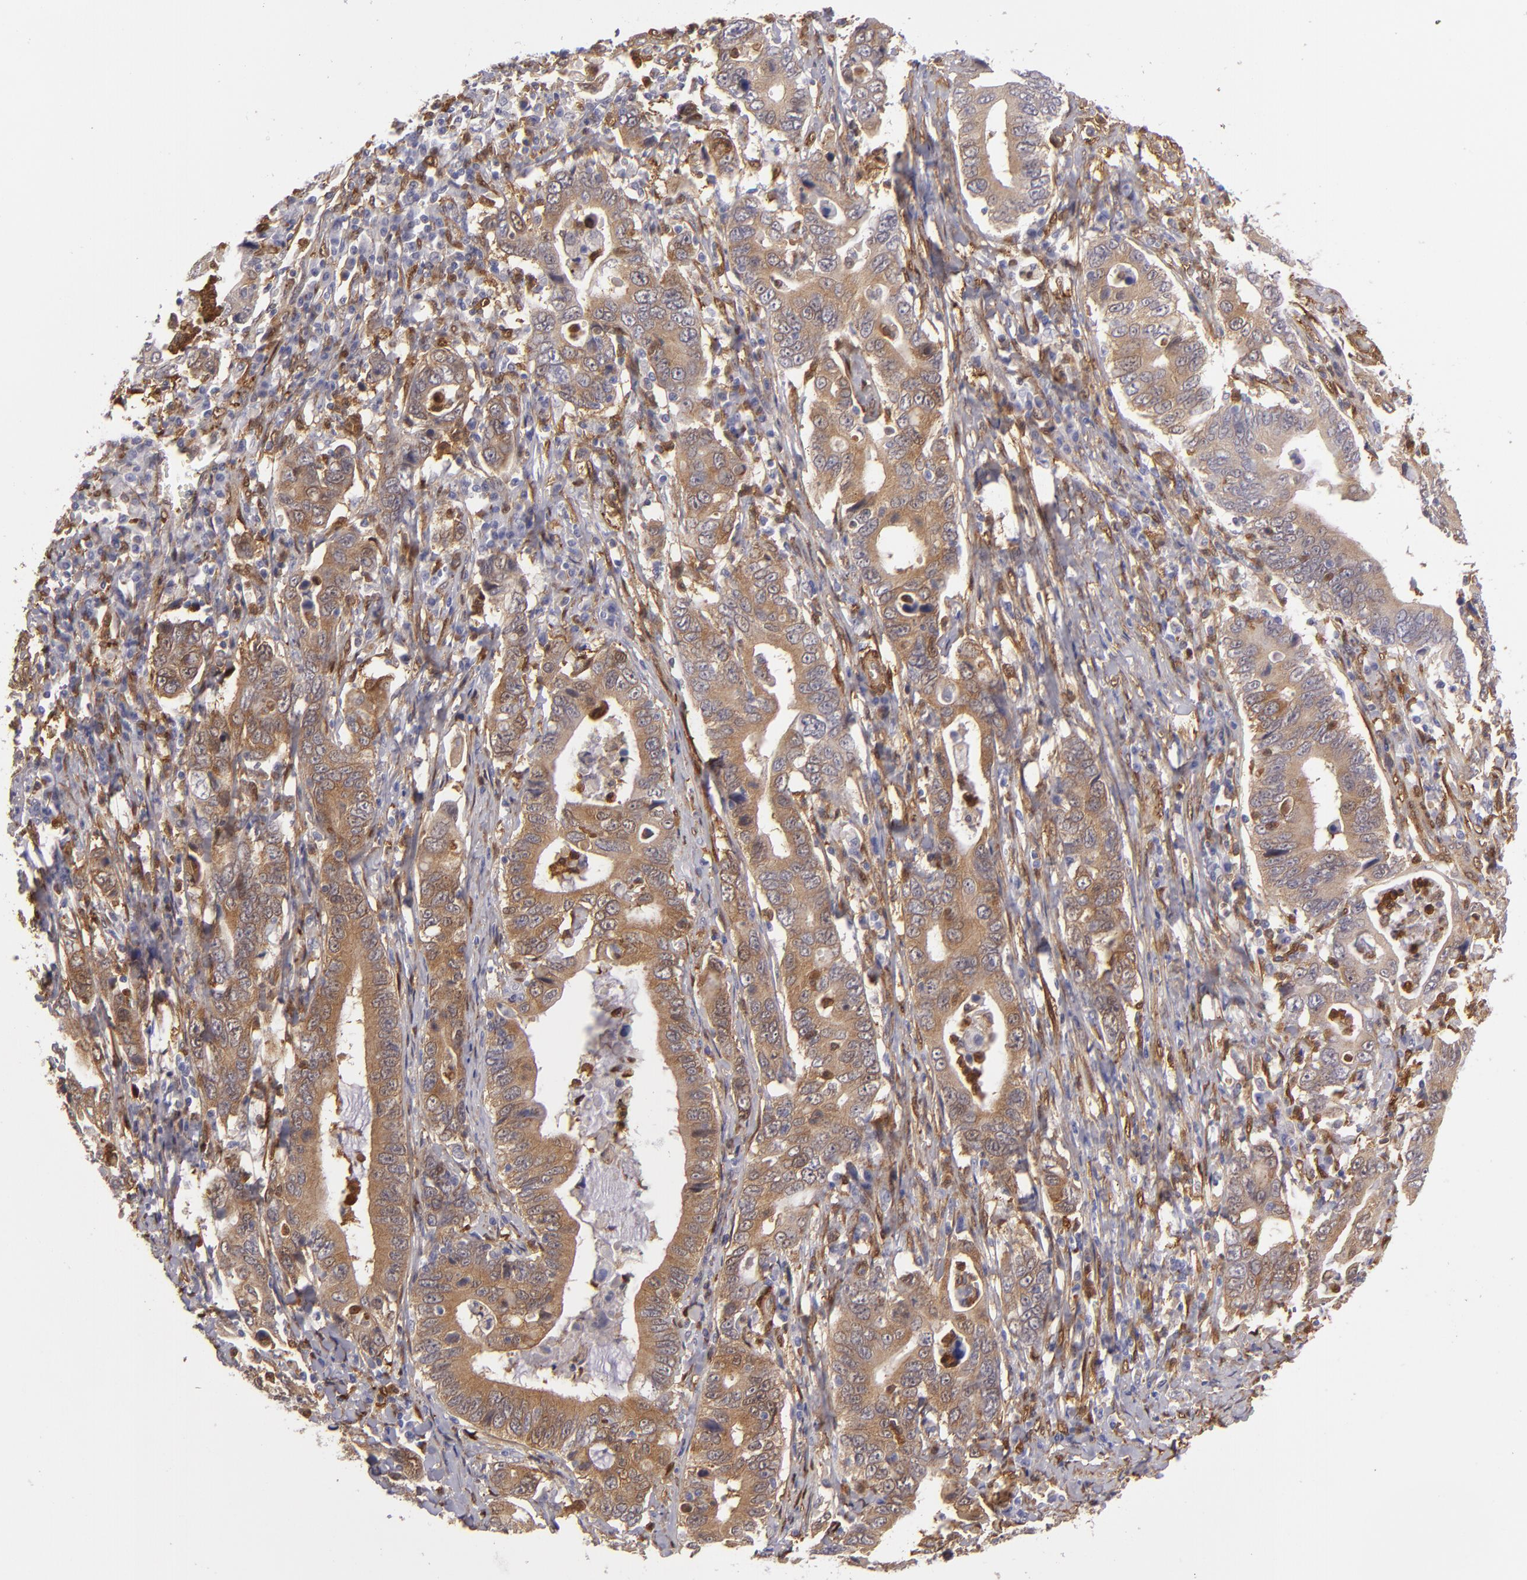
{"staining": {"intensity": "moderate", "quantity": ">75%", "location": "cytoplasmic/membranous"}, "tissue": "stomach cancer", "cell_type": "Tumor cells", "image_type": "cancer", "snomed": [{"axis": "morphology", "description": "Adenocarcinoma, NOS"}, {"axis": "topography", "description": "Stomach, upper"}], "caption": "A high-resolution photomicrograph shows immunohistochemistry (IHC) staining of adenocarcinoma (stomach), which demonstrates moderate cytoplasmic/membranous expression in approximately >75% of tumor cells.", "gene": "VCL", "patient": {"sex": "male", "age": 63}}